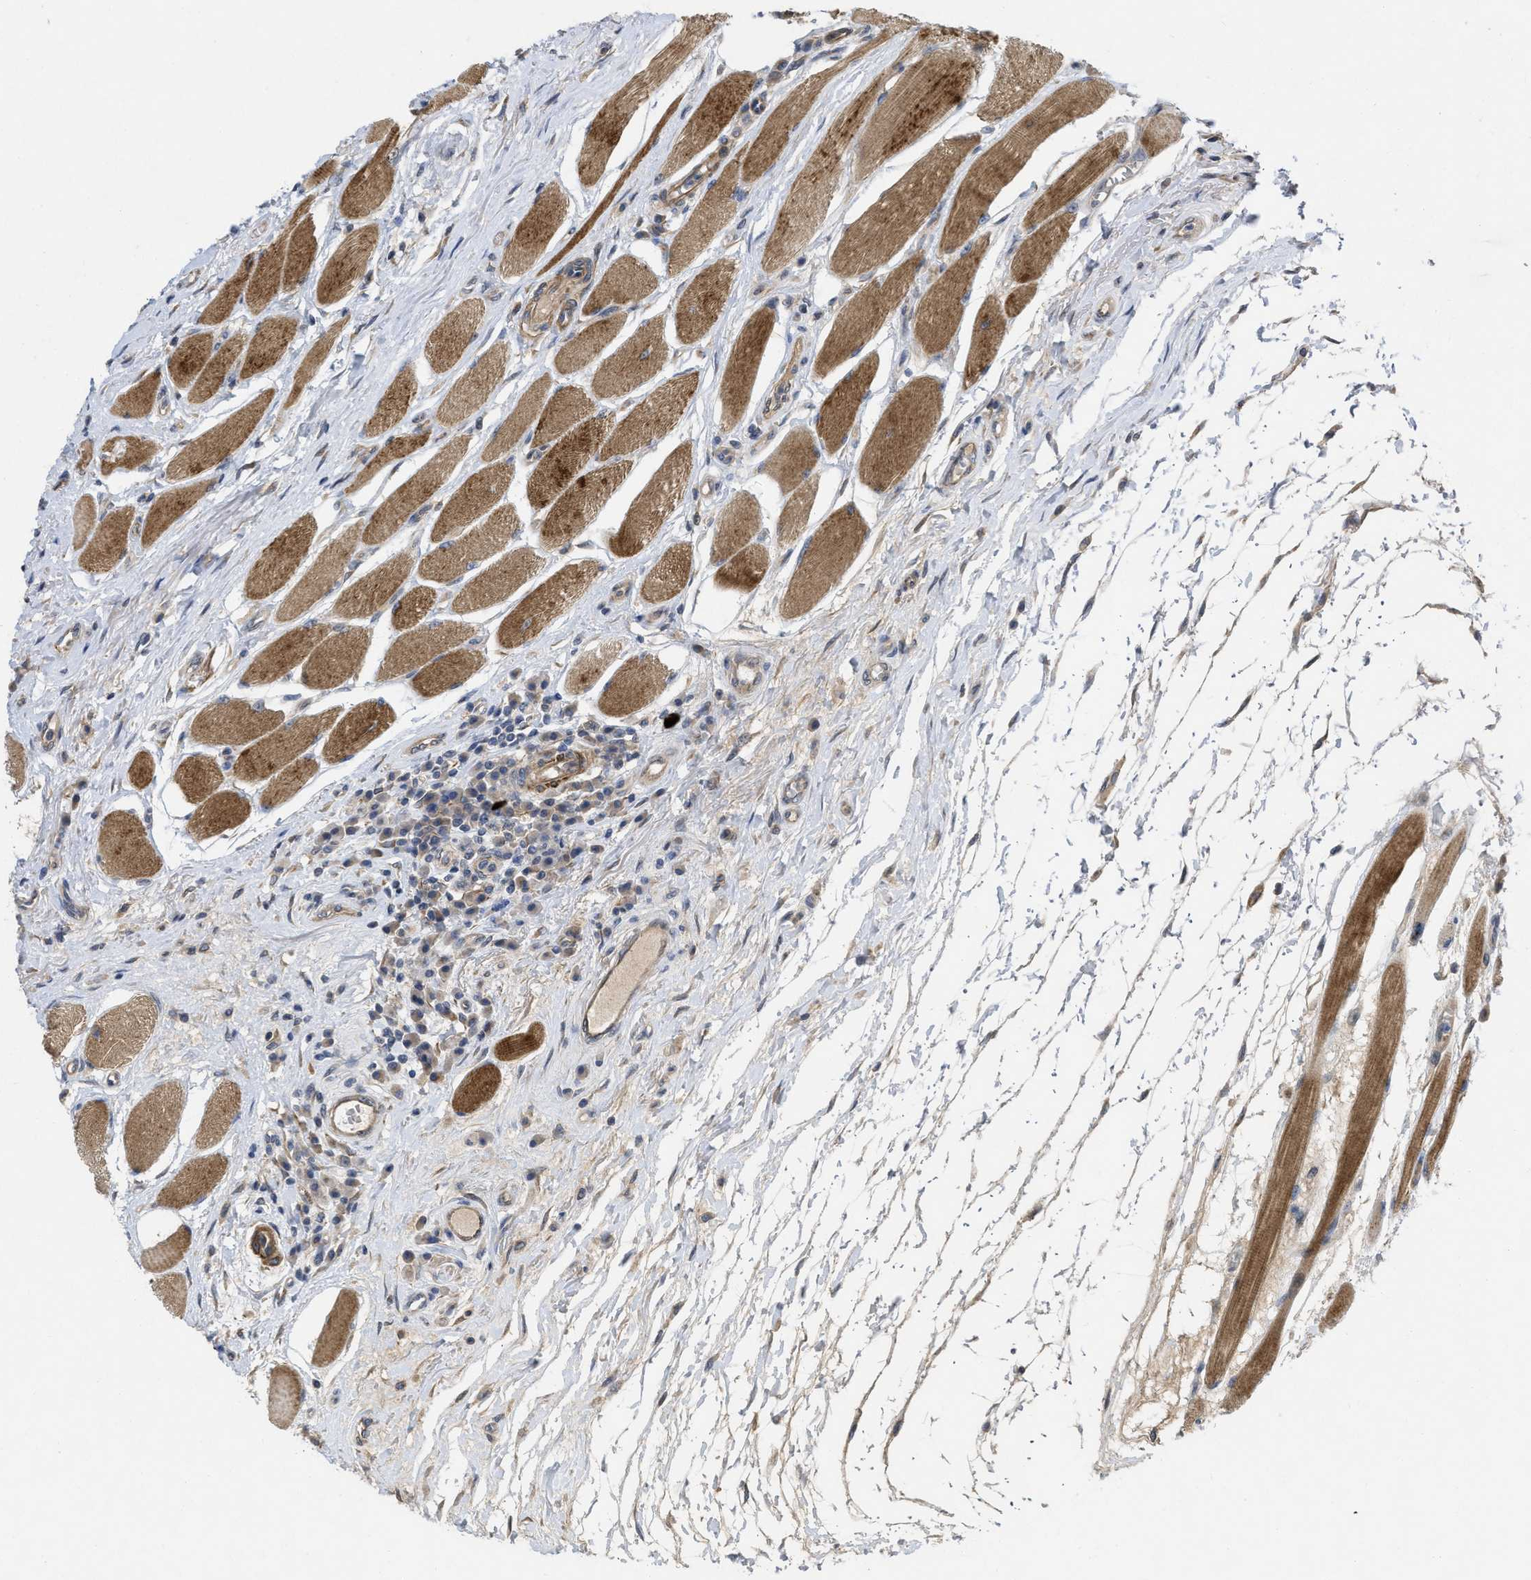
{"staining": {"intensity": "weak", "quantity": "<25%", "location": "cytoplasmic/membranous"}, "tissue": "head and neck cancer", "cell_type": "Tumor cells", "image_type": "cancer", "snomed": [{"axis": "morphology", "description": "Squamous cell carcinoma, NOS"}, {"axis": "topography", "description": "Head-Neck"}], "caption": "High power microscopy photomicrograph of an immunohistochemistry micrograph of head and neck cancer, revealing no significant staining in tumor cells.", "gene": "ARHGEF26", "patient": {"sex": "male", "age": 66}}